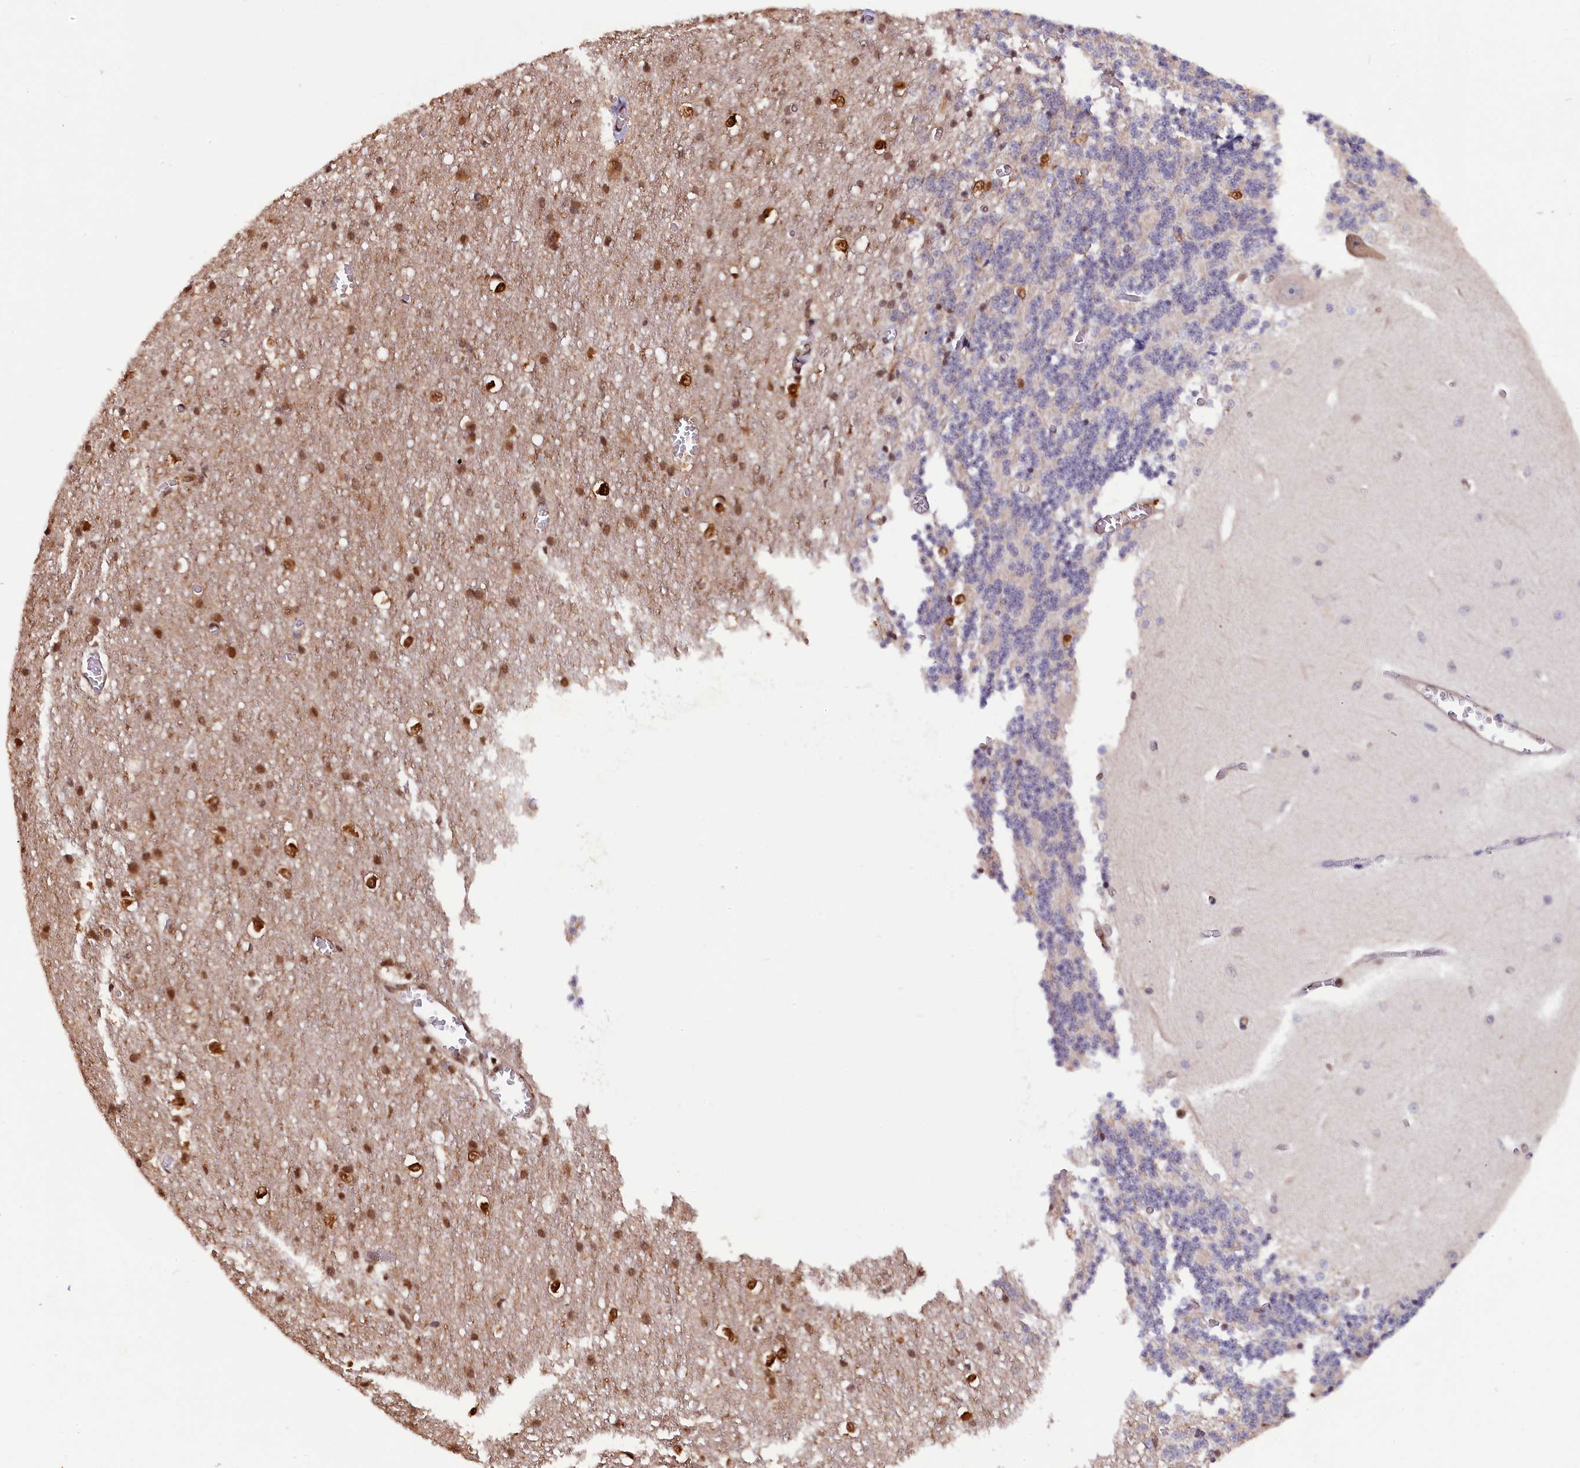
{"staining": {"intensity": "negative", "quantity": "none", "location": "none"}, "tissue": "cerebellum", "cell_type": "Cells in granular layer", "image_type": "normal", "snomed": [{"axis": "morphology", "description": "Normal tissue, NOS"}, {"axis": "topography", "description": "Cerebellum"}], "caption": "There is no significant expression in cells in granular layer of cerebellum. (Immunohistochemistry (ihc), brightfield microscopy, high magnification).", "gene": "JPT2", "patient": {"sex": "male", "age": 37}}